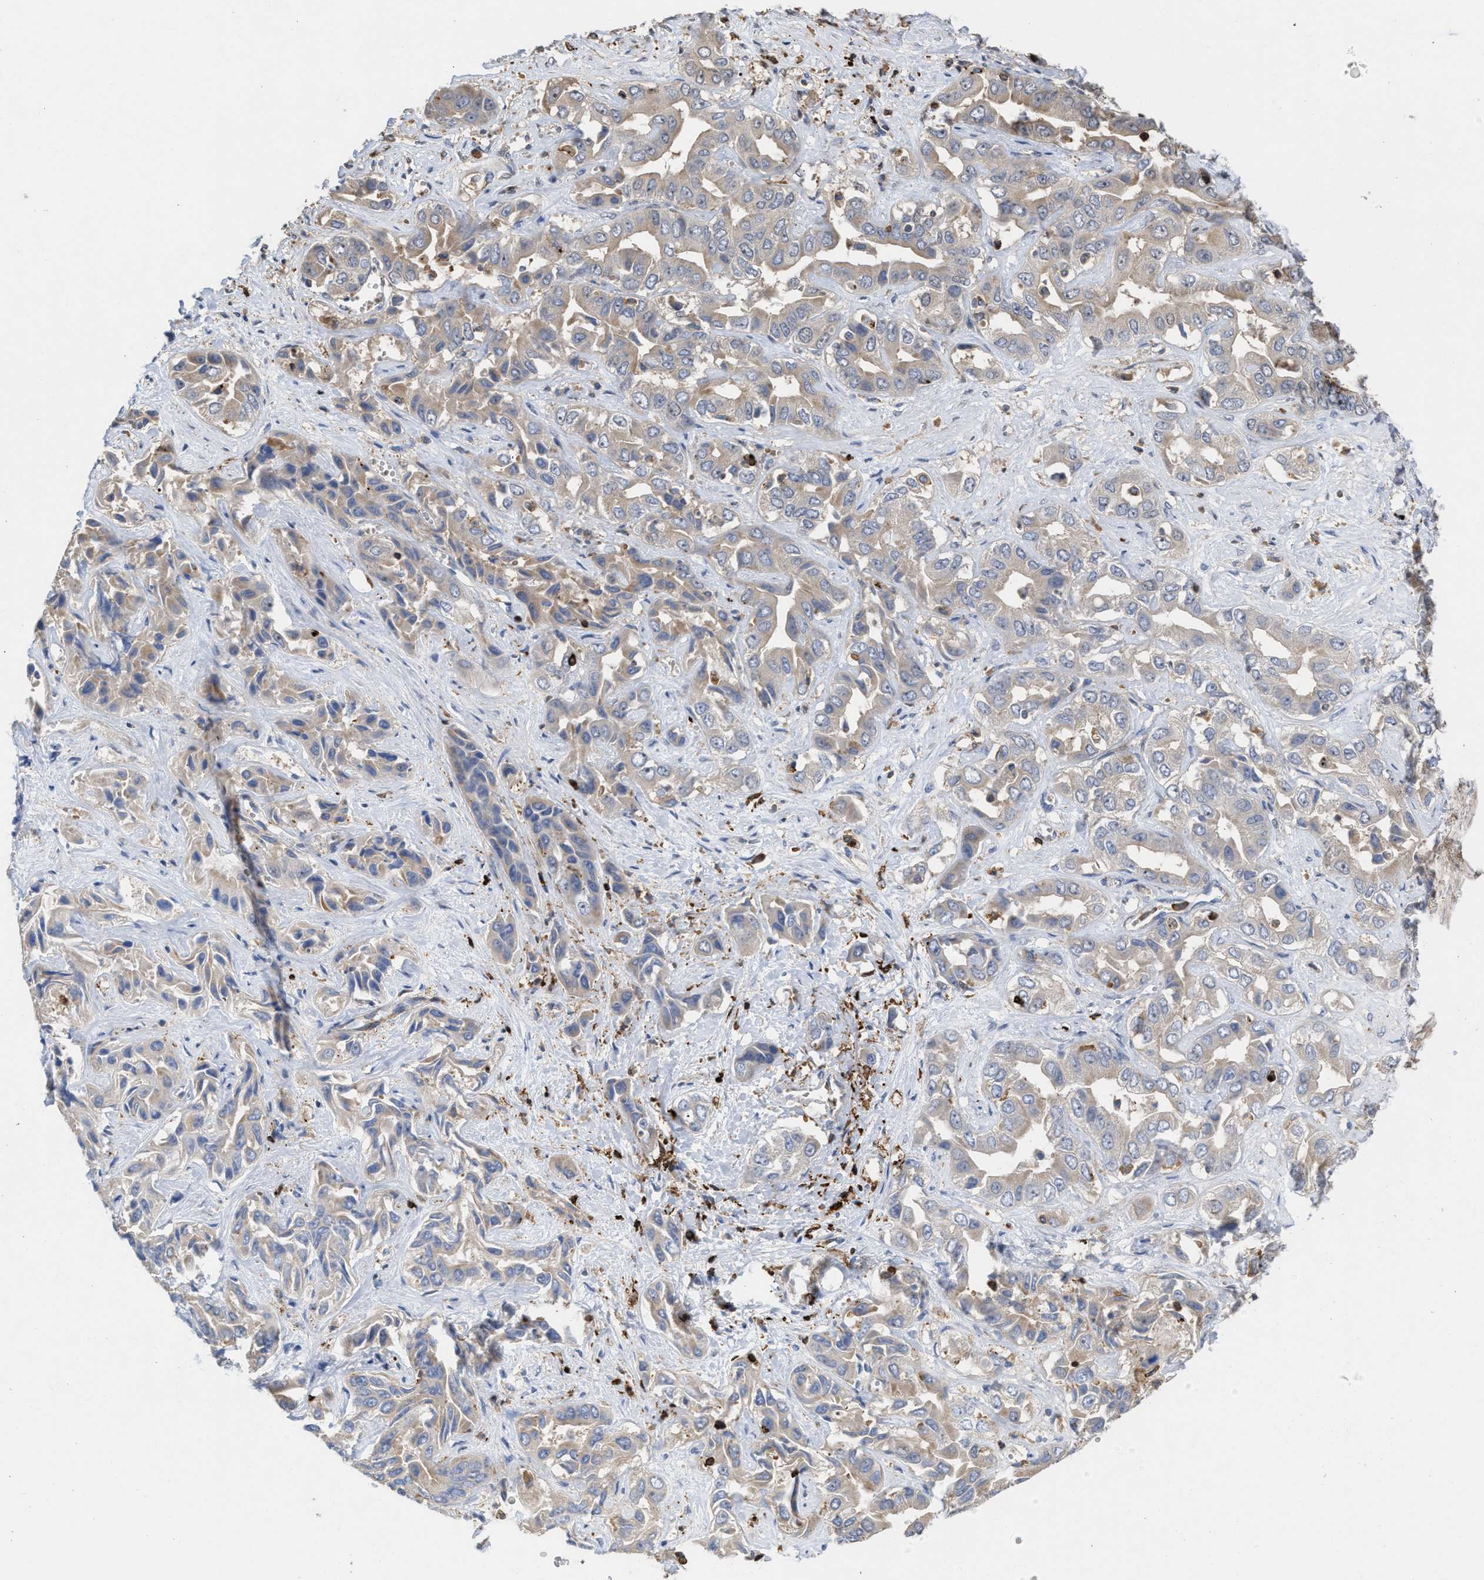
{"staining": {"intensity": "weak", "quantity": "25%-75%", "location": "cytoplasmic/membranous"}, "tissue": "liver cancer", "cell_type": "Tumor cells", "image_type": "cancer", "snomed": [{"axis": "morphology", "description": "Cholangiocarcinoma"}, {"axis": "topography", "description": "Liver"}], "caption": "IHC of cholangiocarcinoma (liver) exhibits low levels of weak cytoplasmic/membranous staining in about 25%-75% of tumor cells.", "gene": "PTPRE", "patient": {"sex": "female", "age": 52}}